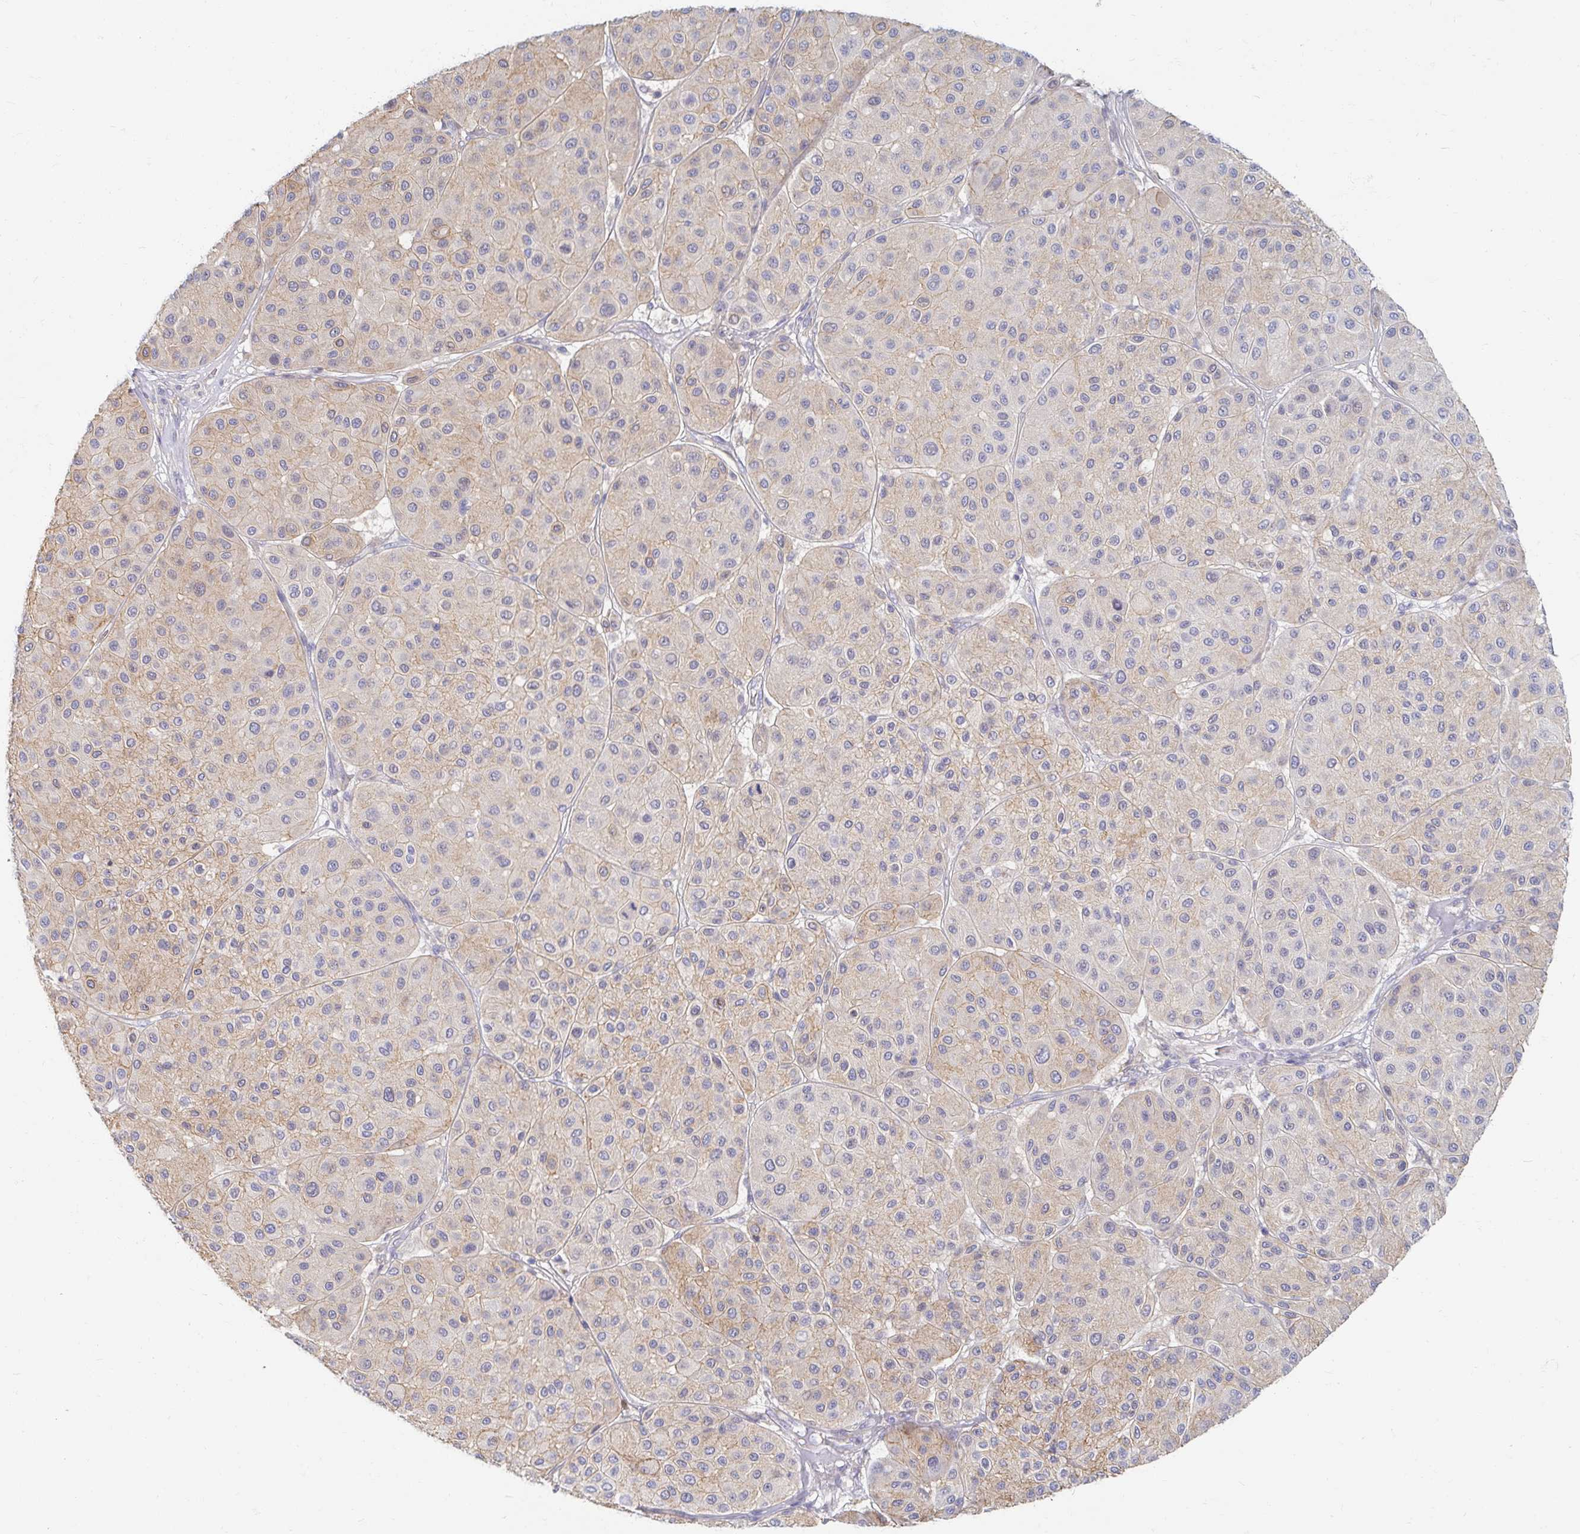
{"staining": {"intensity": "weak", "quantity": "25%-75%", "location": "cytoplasmic/membranous"}, "tissue": "melanoma", "cell_type": "Tumor cells", "image_type": "cancer", "snomed": [{"axis": "morphology", "description": "Malignant melanoma, Metastatic site"}, {"axis": "topography", "description": "Smooth muscle"}], "caption": "IHC histopathology image of human melanoma stained for a protein (brown), which demonstrates low levels of weak cytoplasmic/membranous staining in approximately 25%-75% of tumor cells.", "gene": "MYLK2", "patient": {"sex": "male", "age": 41}}